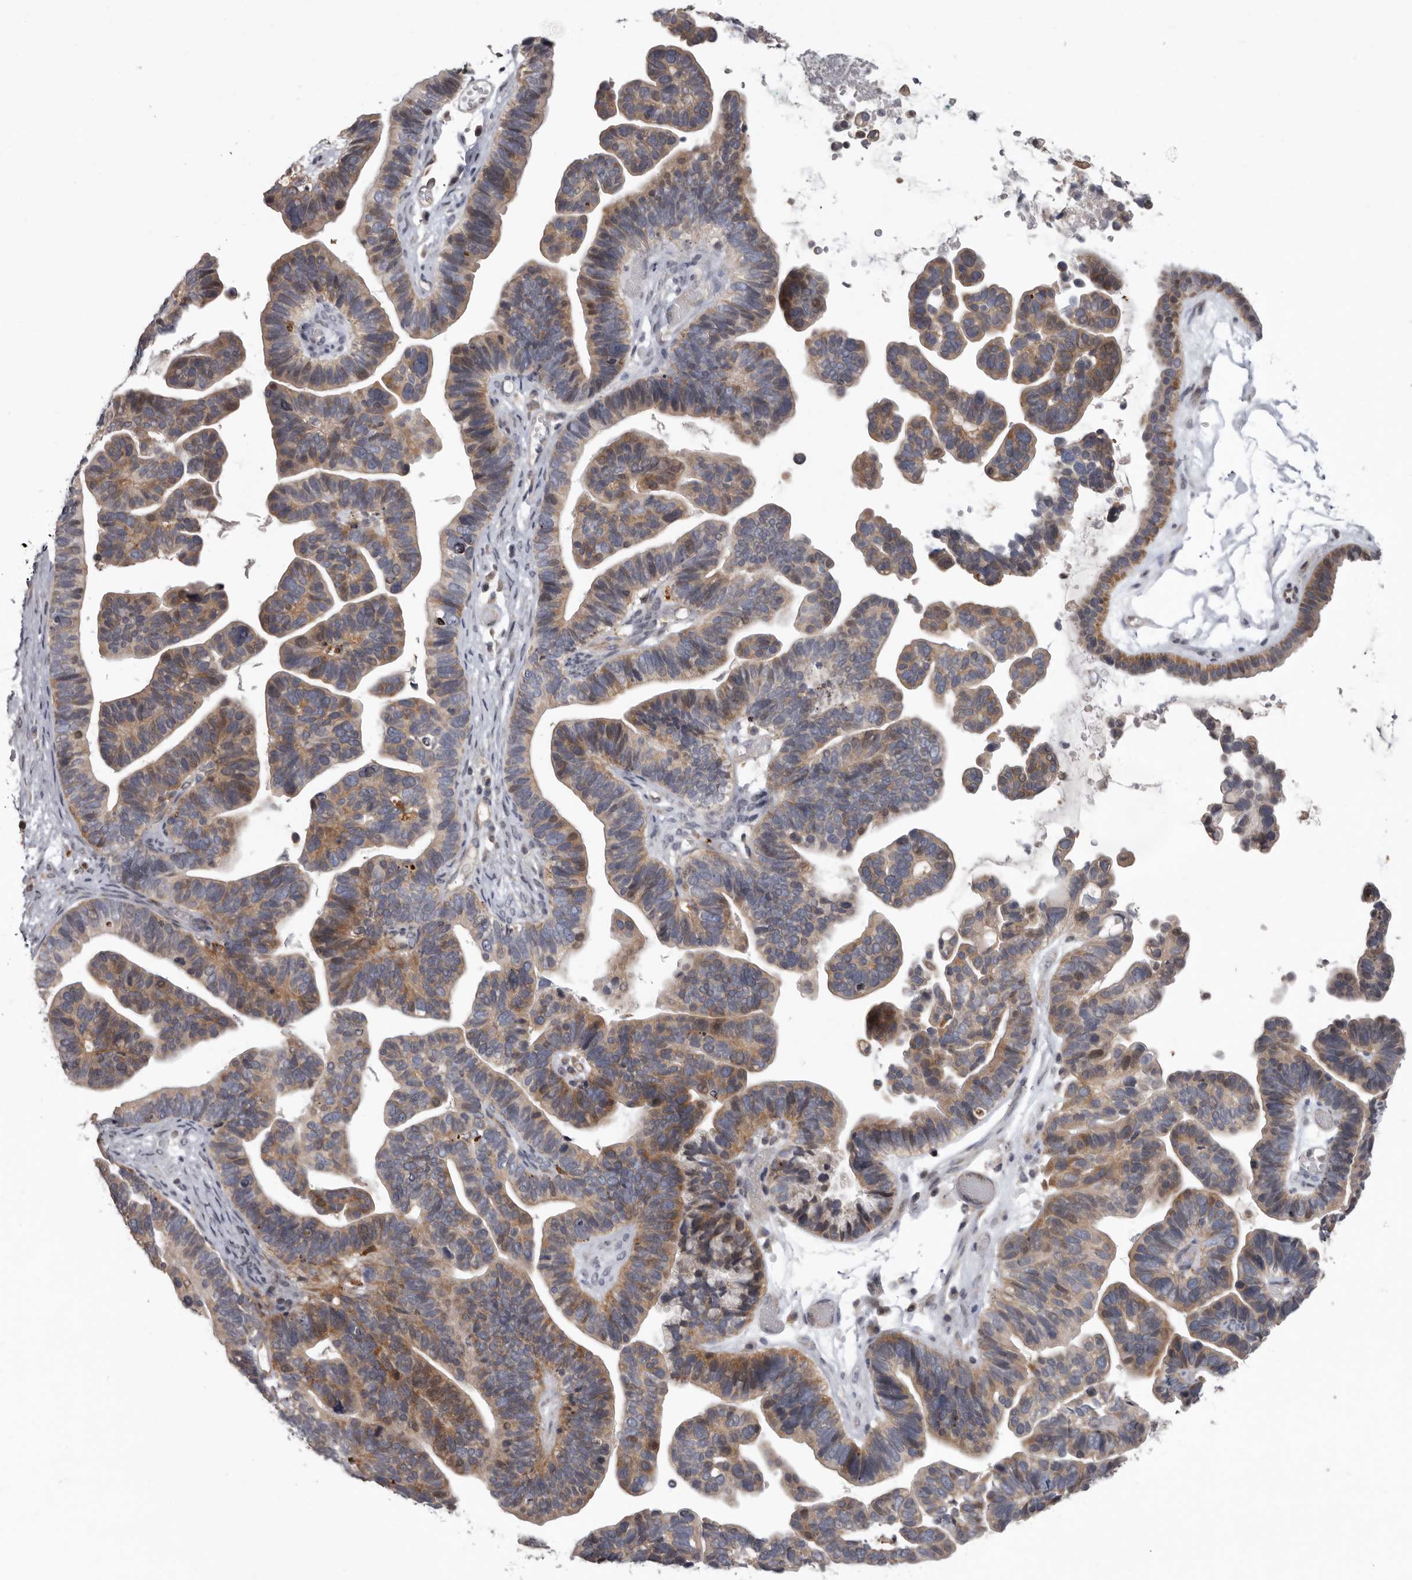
{"staining": {"intensity": "weak", "quantity": ">75%", "location": "cytoplasmic/membranous"}, "tissue": "ovarian cancer", "cell_type": "Tumor cells", "image_type": "cancer", "snomed": [{"axis": "morphology", "description": "Cystadenocarcinoma, serous, NOS"}, {"axis": "topography", "description": "Ovary"}], "caption": "The image shows a brown stain indicating the presence of a protein in the cytoplasmic/membranous of tumor cells in ovarian serous cystadenocarcinoma.", "gene": "FGFR4", "patient": {"sex": "female", "age": 56}}